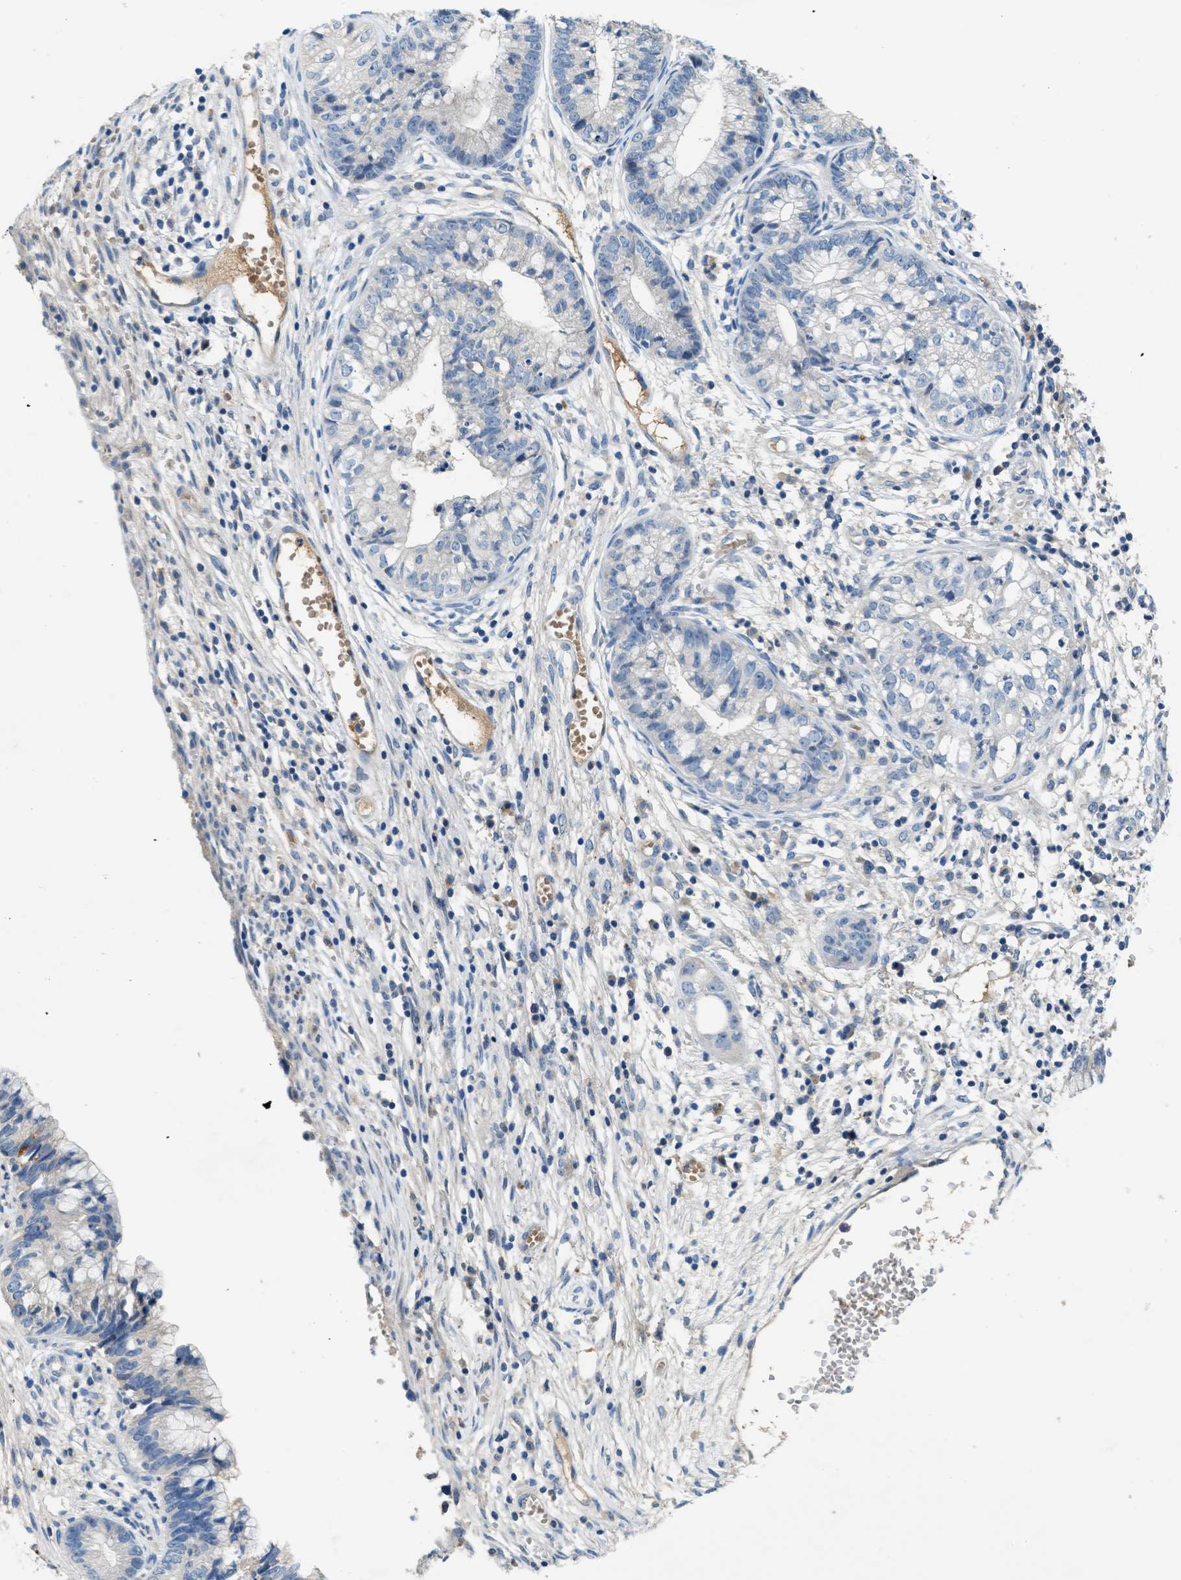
{"staining": {"intensity": "negative", "quantity": "none", "location": "none"}, "tissue": "cervical cancer", "cell_type": "Tumor cells", "image_type": "cancer", "snomed": [{"axis": "morphology", "description": "Adenocarcinoma, NOS"}, {"axis": "topography", "description": "Cervix"}], "caption": "Micrograph shows no protein positivity in tumor cells of adenocarcinoma (cervical) tissue.", "gene": "RWDD2B", "patient": {"sex": "female", "age": 44}}